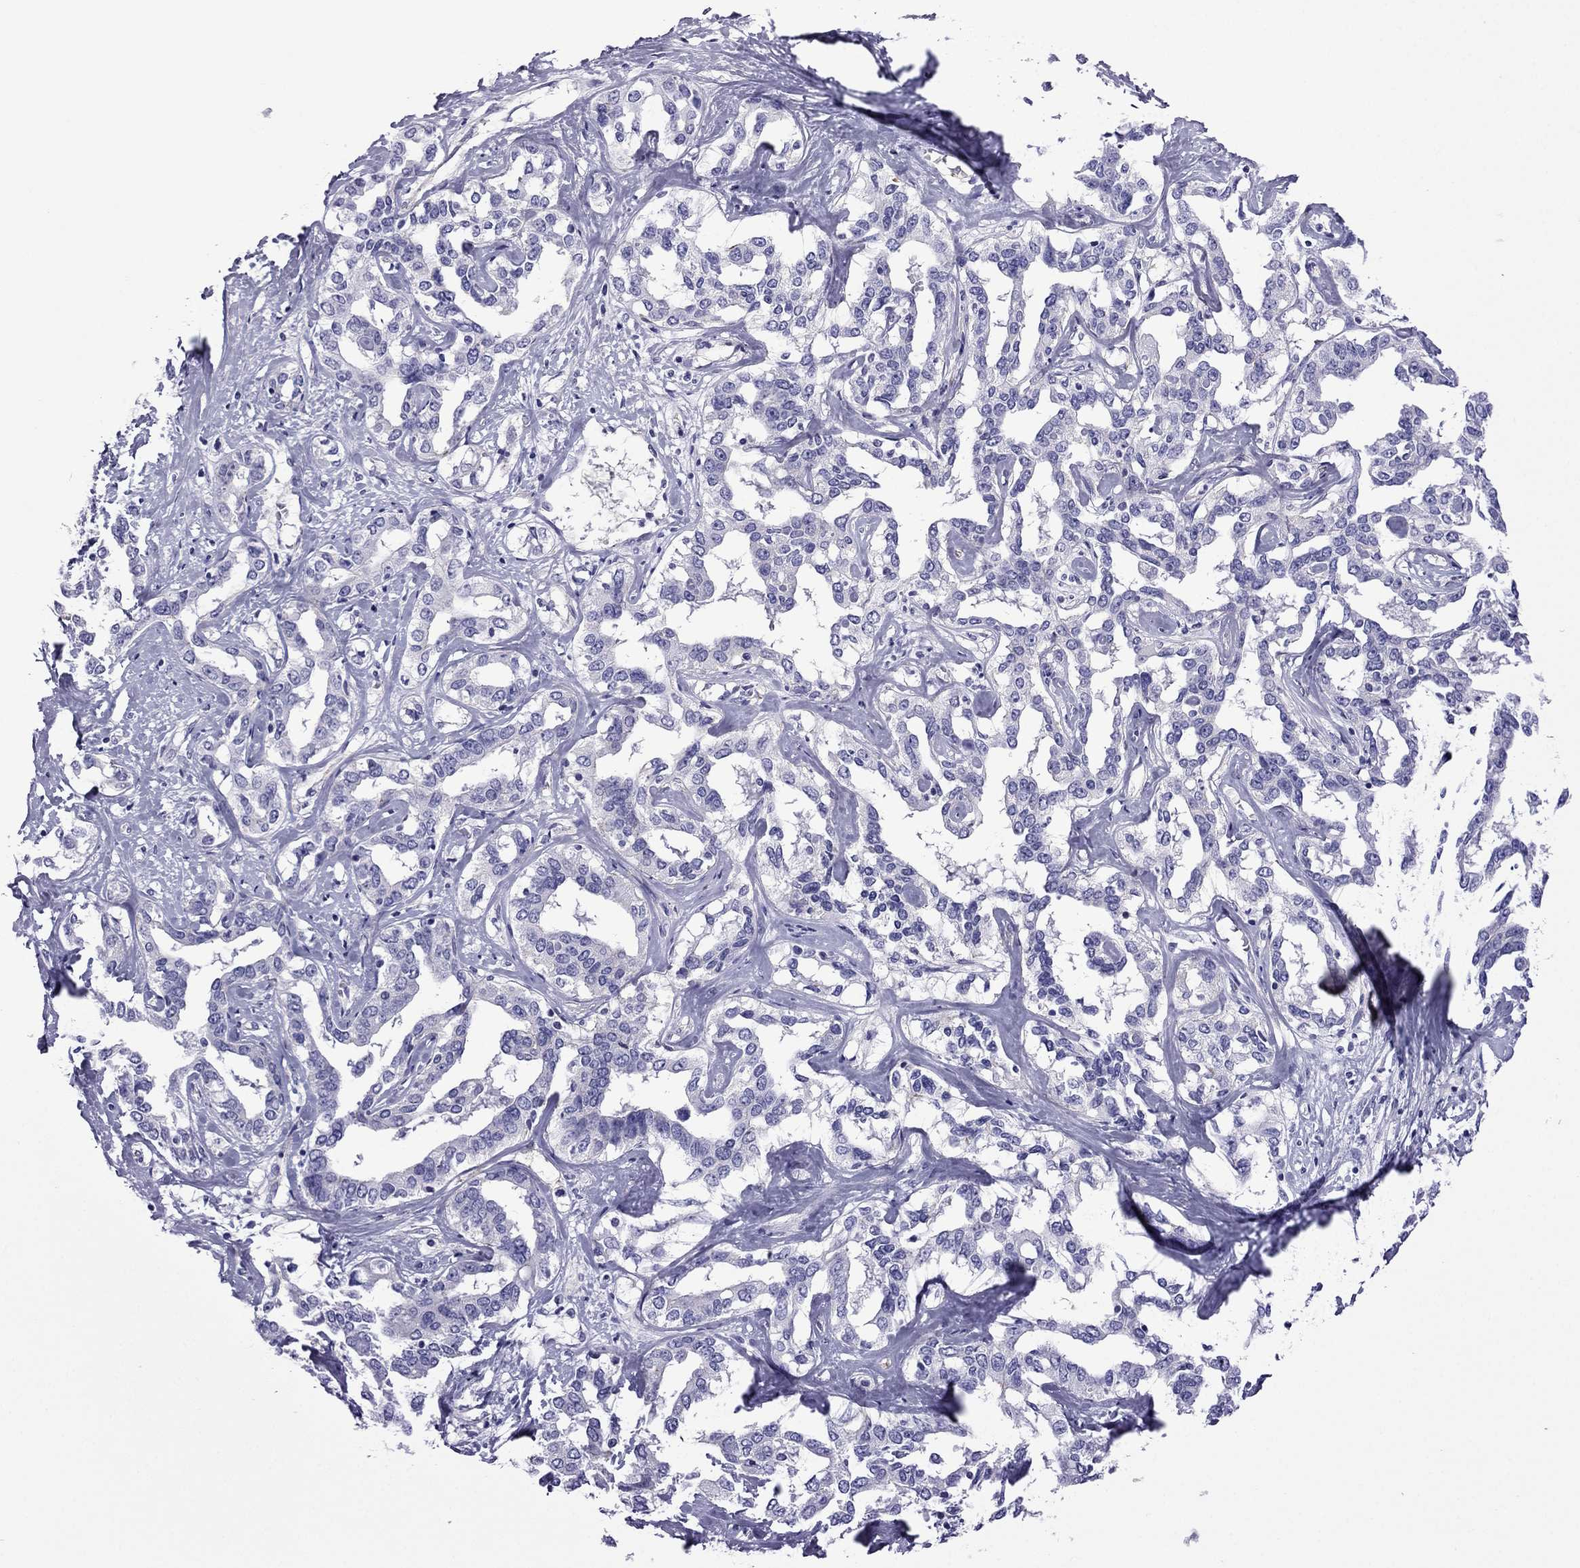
{"staining": {"intensity": "negative", "quantity": "none", "location": "none"}, "tissue": "liver cancer", "cell_type": "Tumor cells", "image_type": "cancer", "snomed": [{"axis": "morphology", "description": "Cholangiocarcinoma"}, {"axis": "topography", "description": "Liver"}], "caption": "Tumor cells show no significant expression in liver cancer.", "gene": "MYL11", "patient": {"sex": "male", "age": 59}}